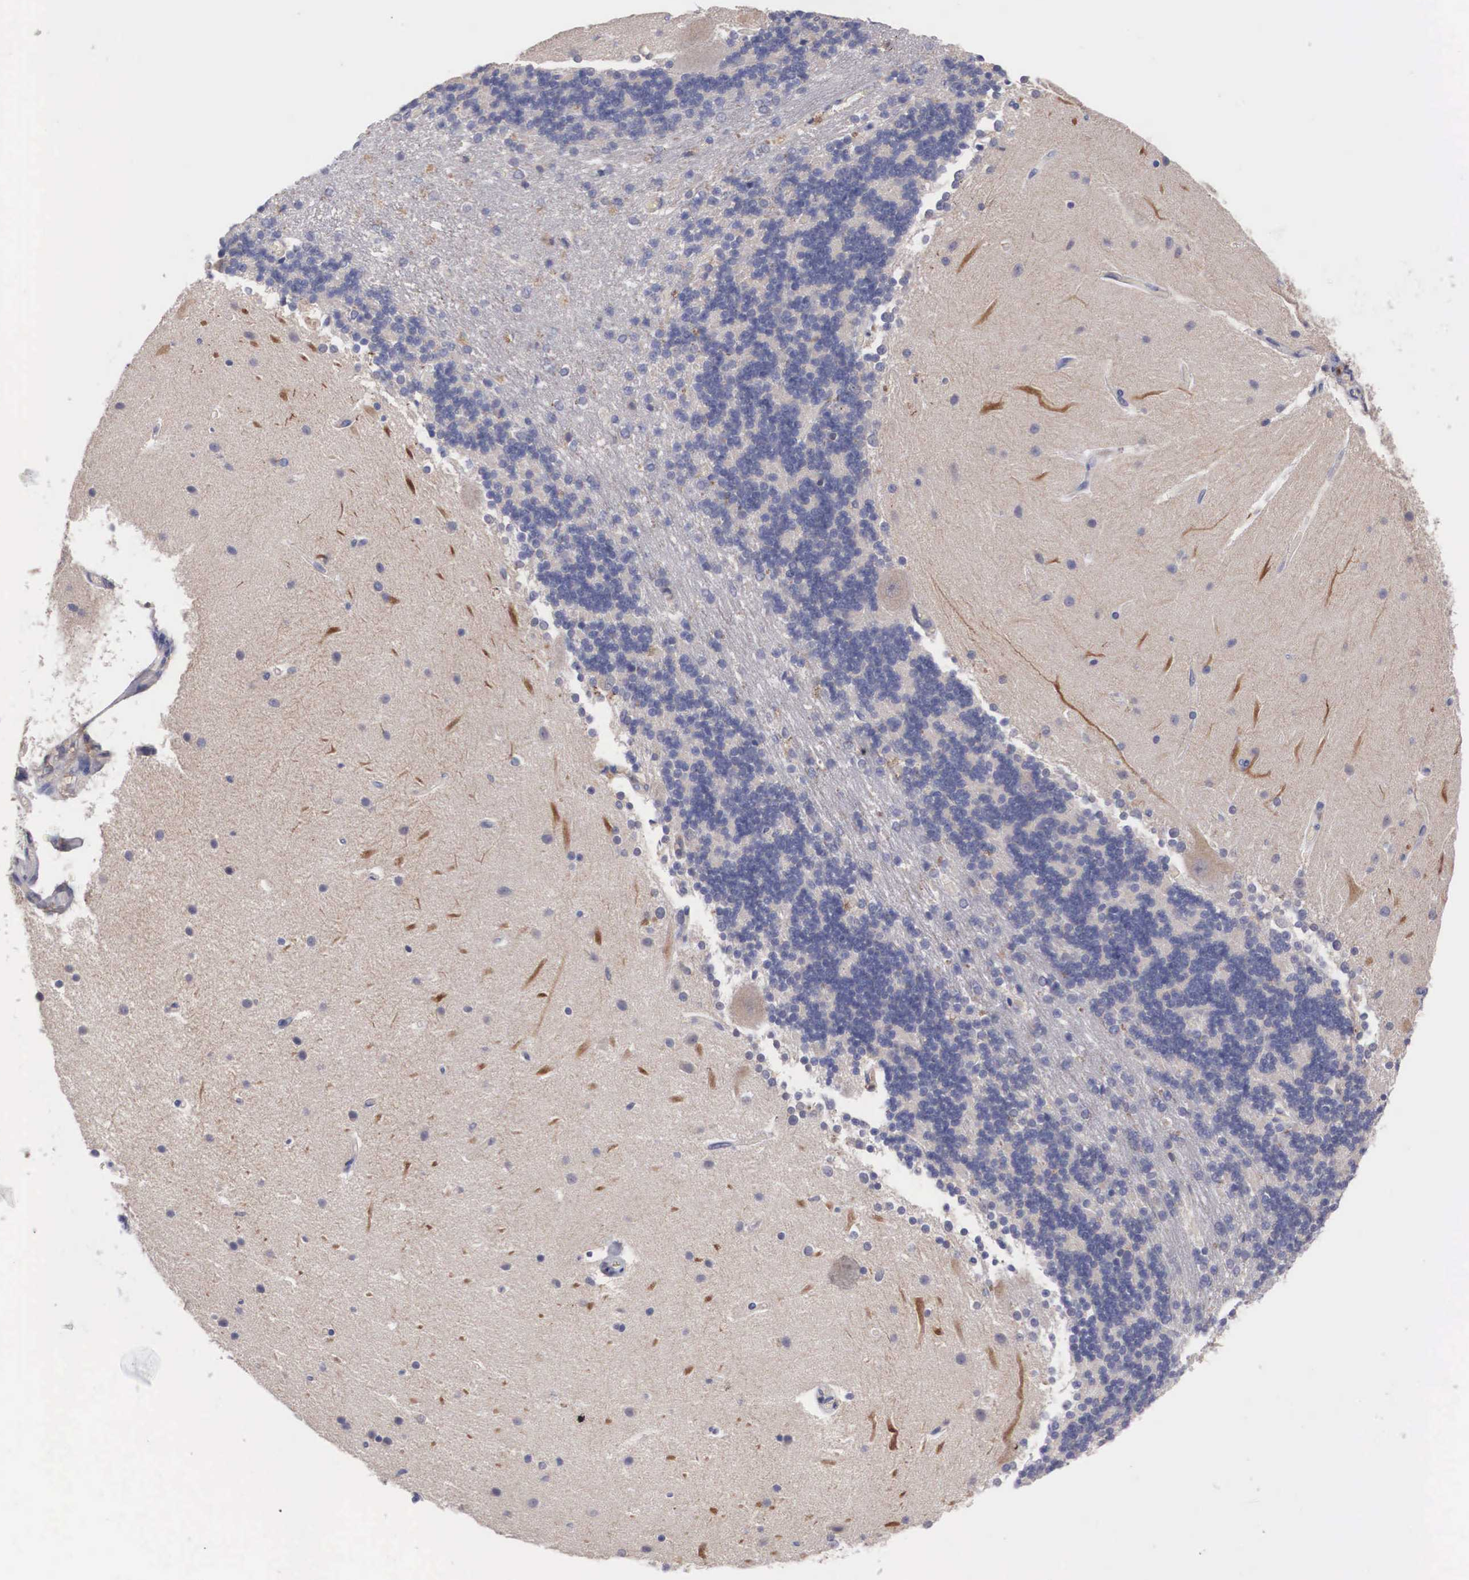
{"staining": {"intensity": "weak", "quantity": "25%-75%", "location": "cytoplasmic/membranous"}, "tissue": "cerebellum", "cell_type": "Cells in granular layer", "image_type": "normal", "snomed": [{"axis": "morphology", "description": "Normal tissue, NOS"}, {"axis": "topography", "description": "Cerebellum"}], "caption": "The immunohistochemical stain highlights weak cytoplasmic/membranous positivity in cells in granular layer of benign cerebellum.", "gene": "ABHD4", "patient": {"sex": "female", "age": 54}}